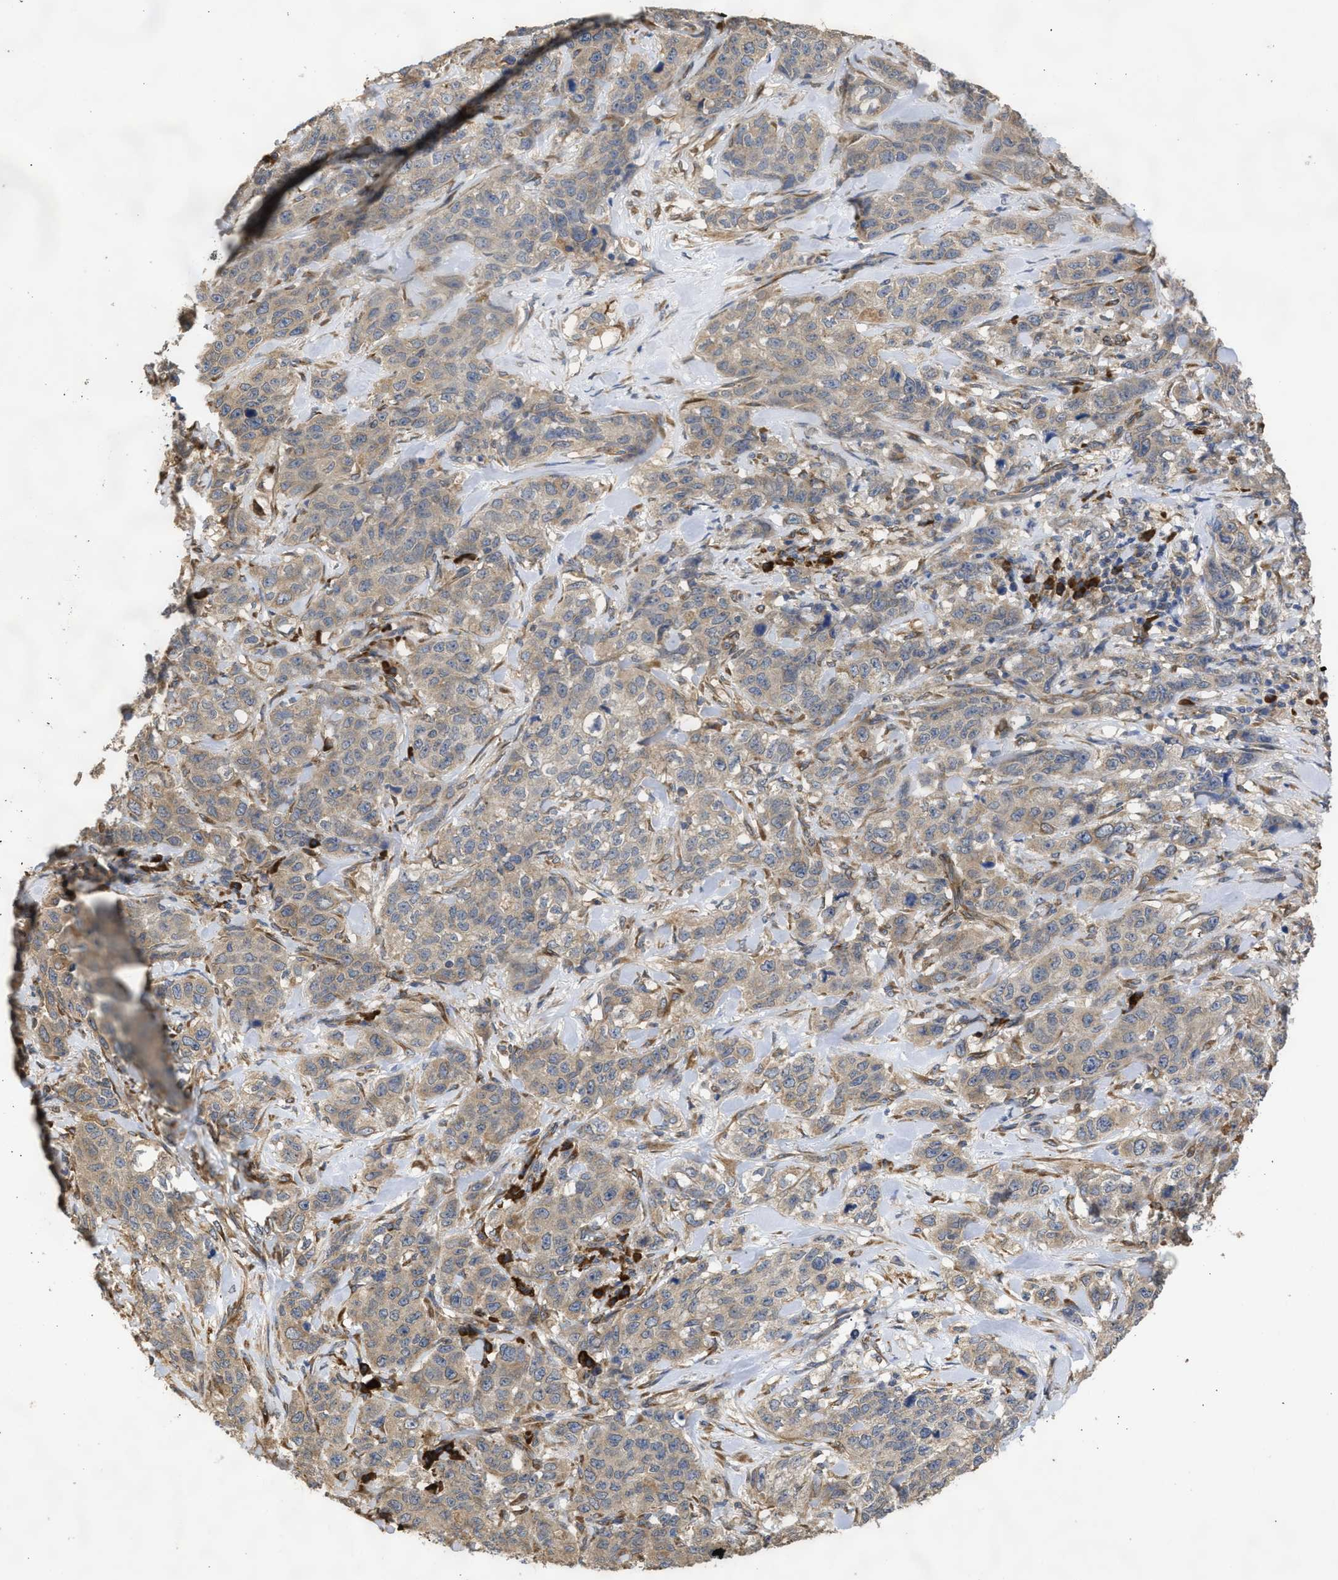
{"staining": {"intensity": "weak", "quantity": ">75%", "location": "cytoplasmic/membranous"}, "tissue": "stomach cancer", "cell_type": "Tumor cells", "image_type": "cancer", "snomed": [{"axis": "morphology", "description": "Adenocarcinoma, NOS"}, {"axis": "topography", "description": "Stomach"}], "caption": "Protein expression analysis of human stomach cancer (adenocarcinoma) reveals weak cytoplasmic/membranous staining in about >75% of tumor cells.", "gene": "DNAJC1", "patient": {"sex": "male", "age": 48}}